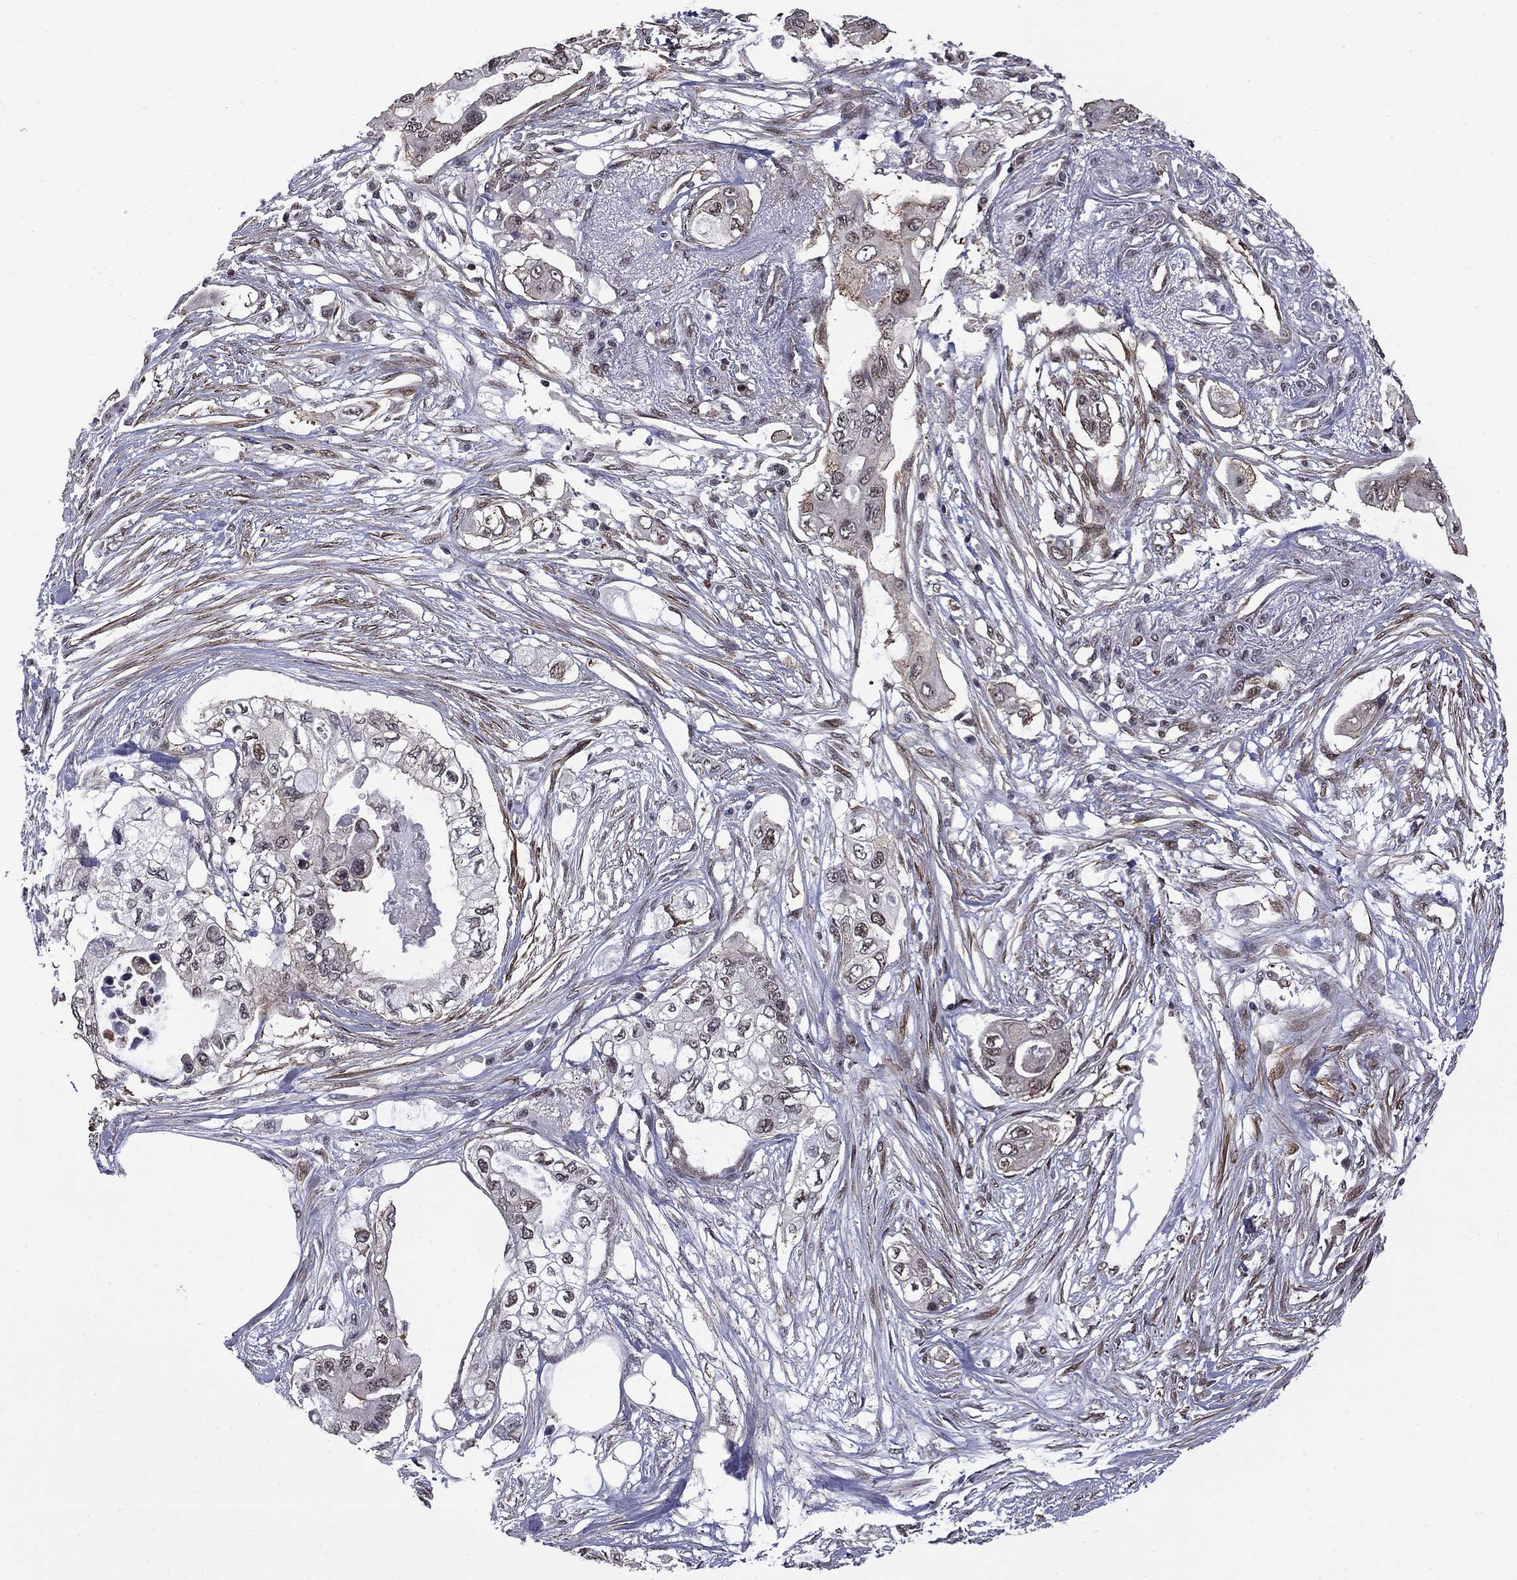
{"staining": {"intensity": "moderate", "quantity": "<25%", "location": "nuclear"}, "tissue": "pancreatic cancer", "cell_type": "Tumor cells", "image_type": "cancer", "snomed": [{"axis": "morphology", "description": "Adenocarcinoma, NOS"}, {"axis": "topography", "description": "Pancreas"}], "caption": "Pancreatic adenocarcinoma stained with a brown dye displays moderate nuclear positive staining in about <25% of tumor cells.", "gene": "BRF1", "patient": {"sex": "female", "age": 63}}